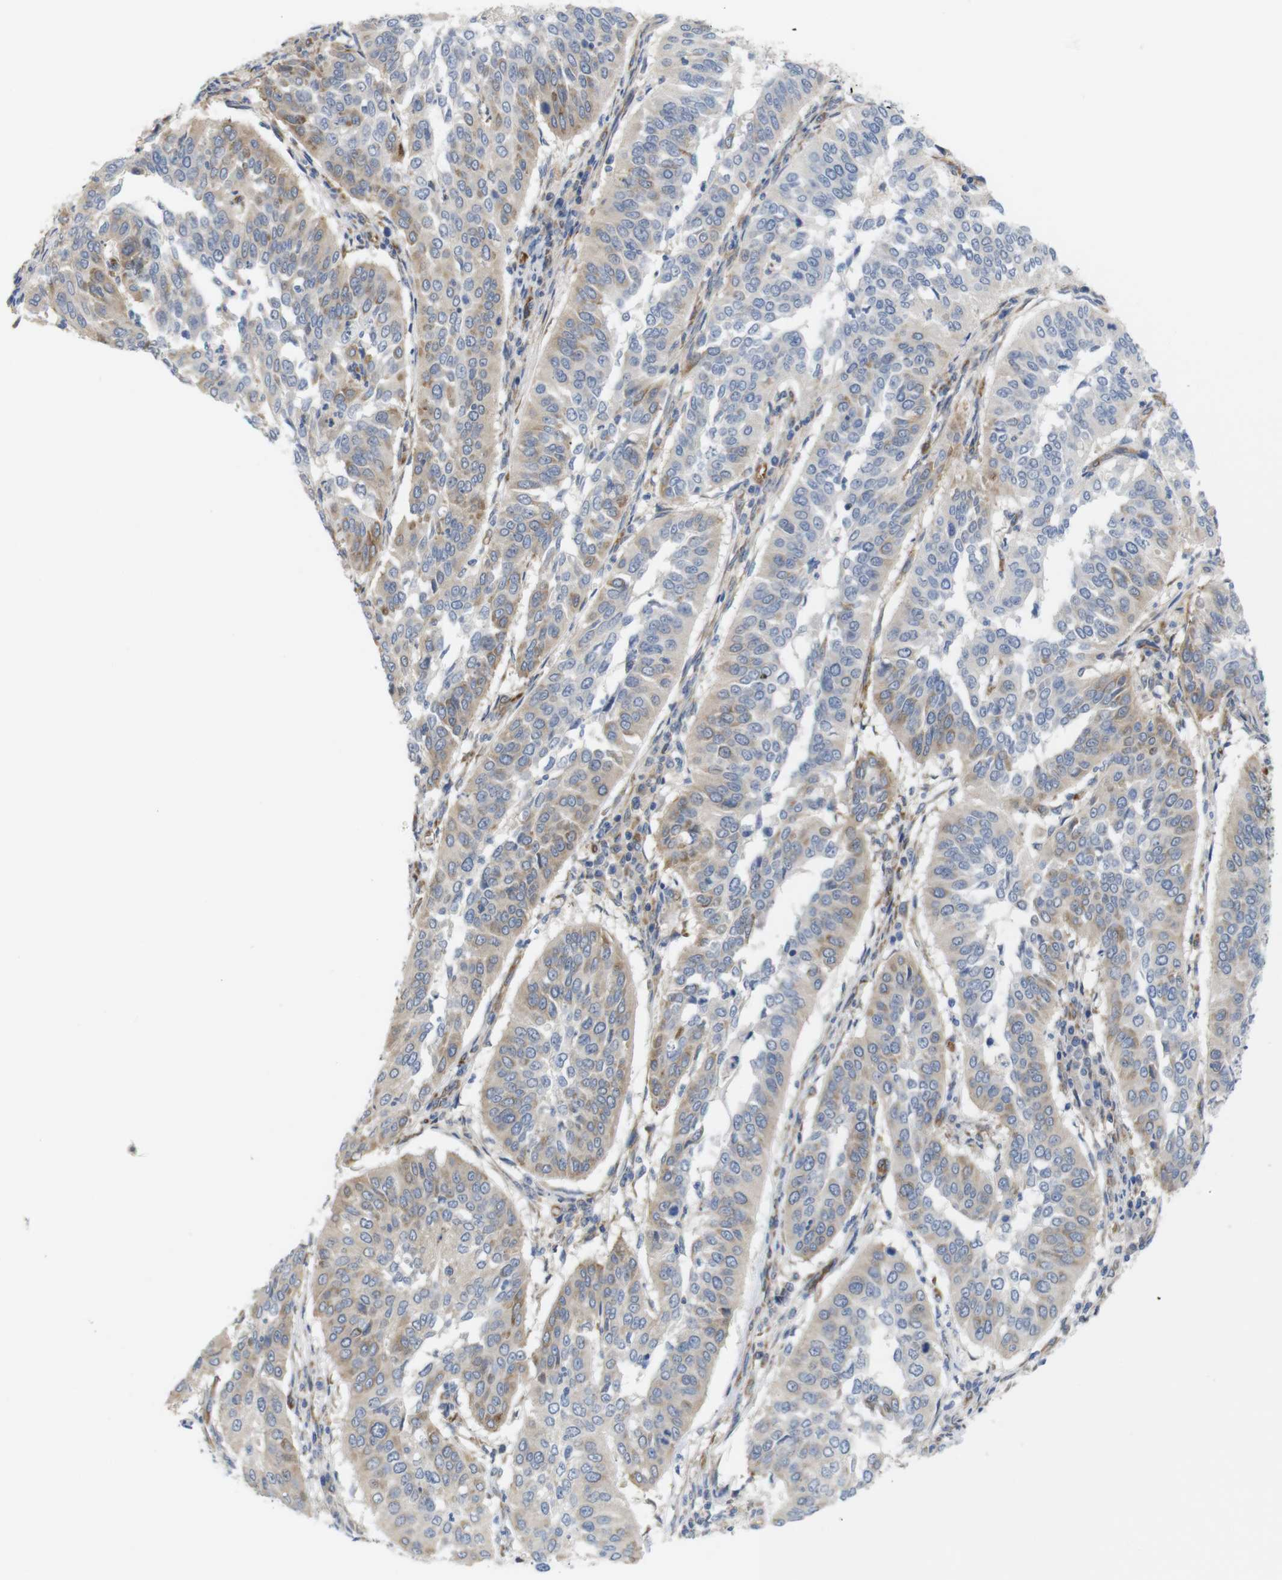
{"staining": {"intensity": "moderate", "quantity": "25%-75%", "location": "cytoplasmic/membranous"}, "tissue": "cervical cancer", "cell_type": "Tumor cells", "image_type": "cancer", "snomed": [{"axis": "morphology", "description": "Normal tissue, NOS"}, {"axis": "morphology", "description": "Squamous cell carcinoma, NOS"}, {"axis": "topography", "description": "Cervix"}], "caption": "Cervical squamous cell carcinoma stained for a protein displays moderate cytoplasmic/membranous positivity in tumor cells.", "gene": "PCNX2", "patient": {"sex": "female", "age": 39}}